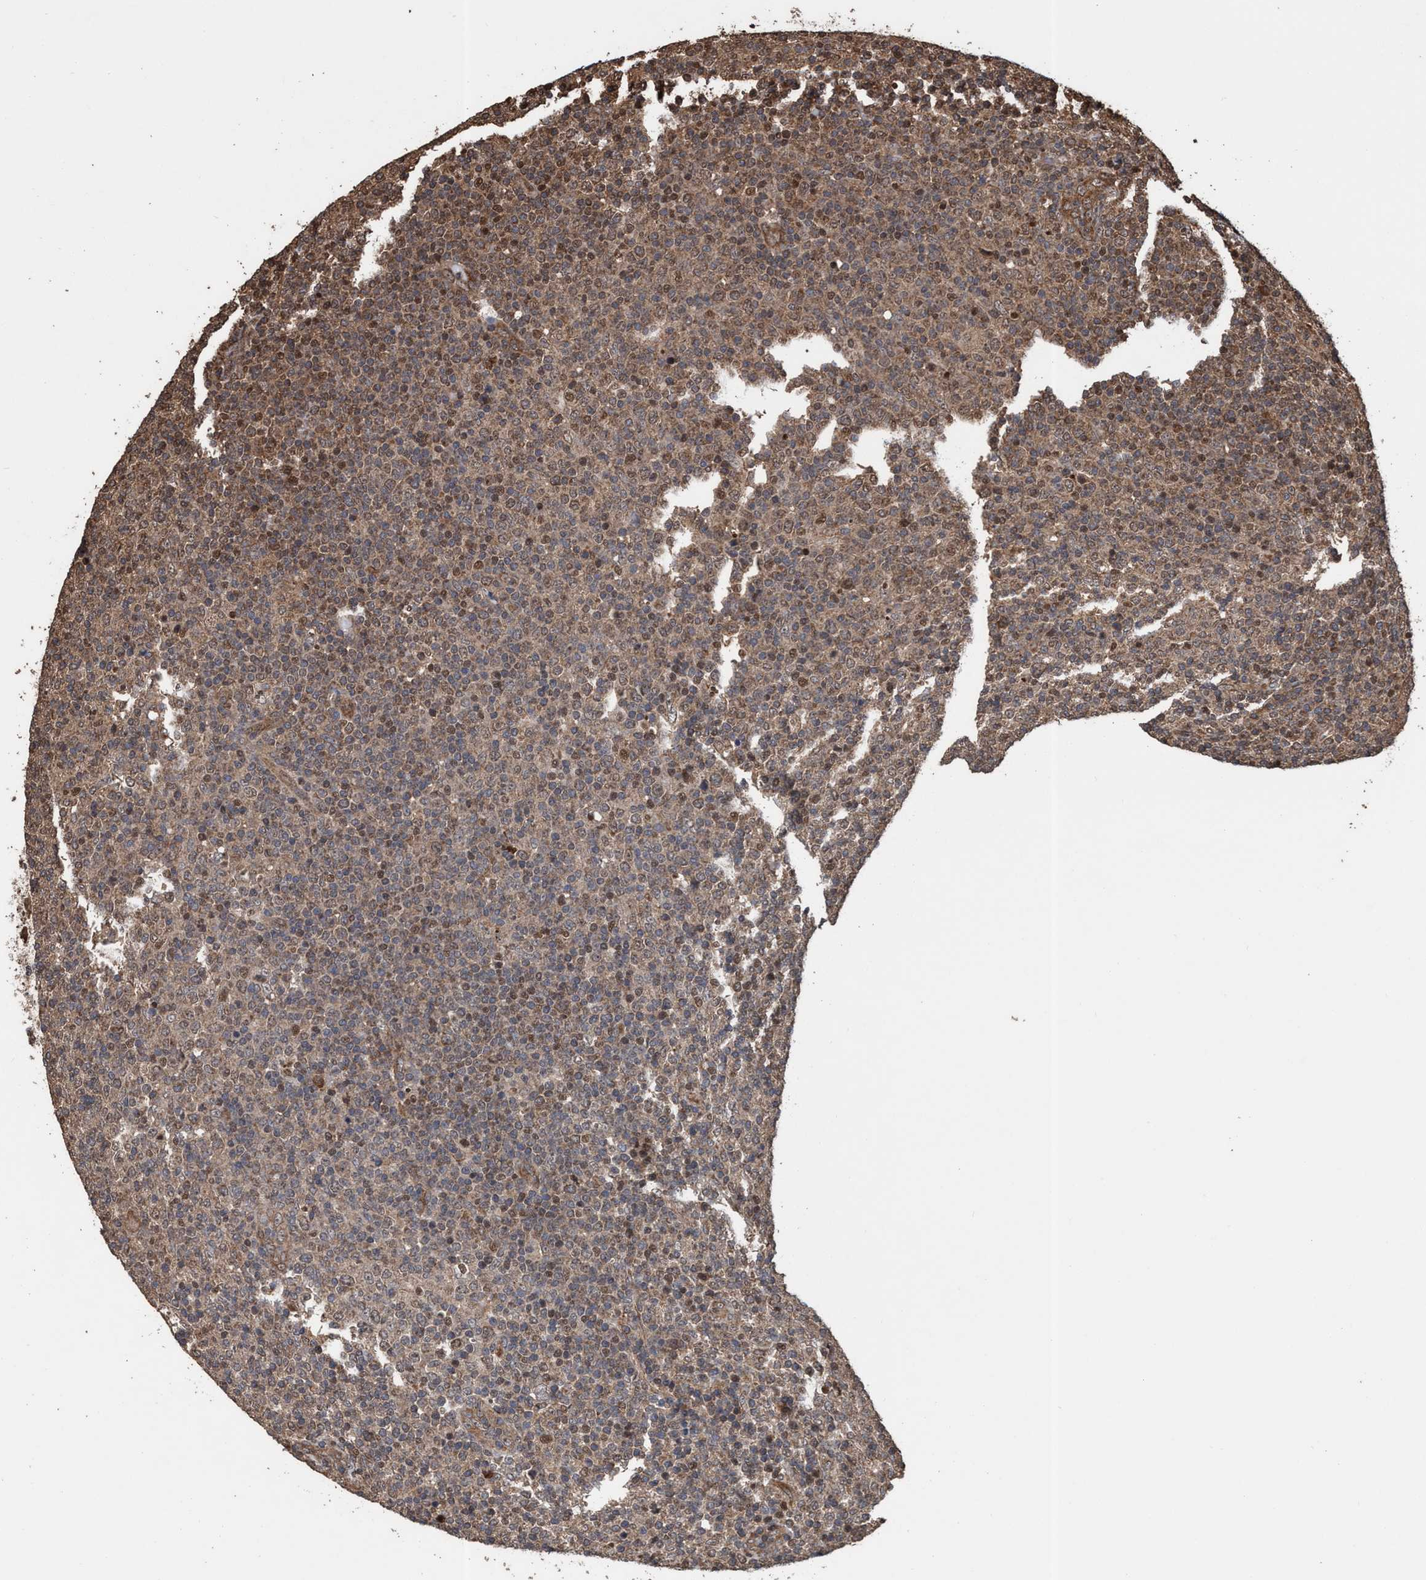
{"staining": {"intensity": "moderate", "quantity": ">75%", "location": "cytoplasmic/membranous,nuclear"}, "tissue": "lymphoma", "cell_type": "Tumor cells", "image_type": "cancer", "snomed": [{"axis": "morphology", "description": "Malignant lymphoma, non-Hodgkin's type, Low grade"}, {"axis": "topography", "description": "Lymph node"}], "caption": "This is an image of immunohistochemistry staining of low-grade malignant lymphoma, non-Hodgkin's type, which shows moderate staining in the cytoplasmic/membranous and nuclear of tumor cells.", "gene": "TRPC7", "patient": {"sex": "male", "age": 70}}